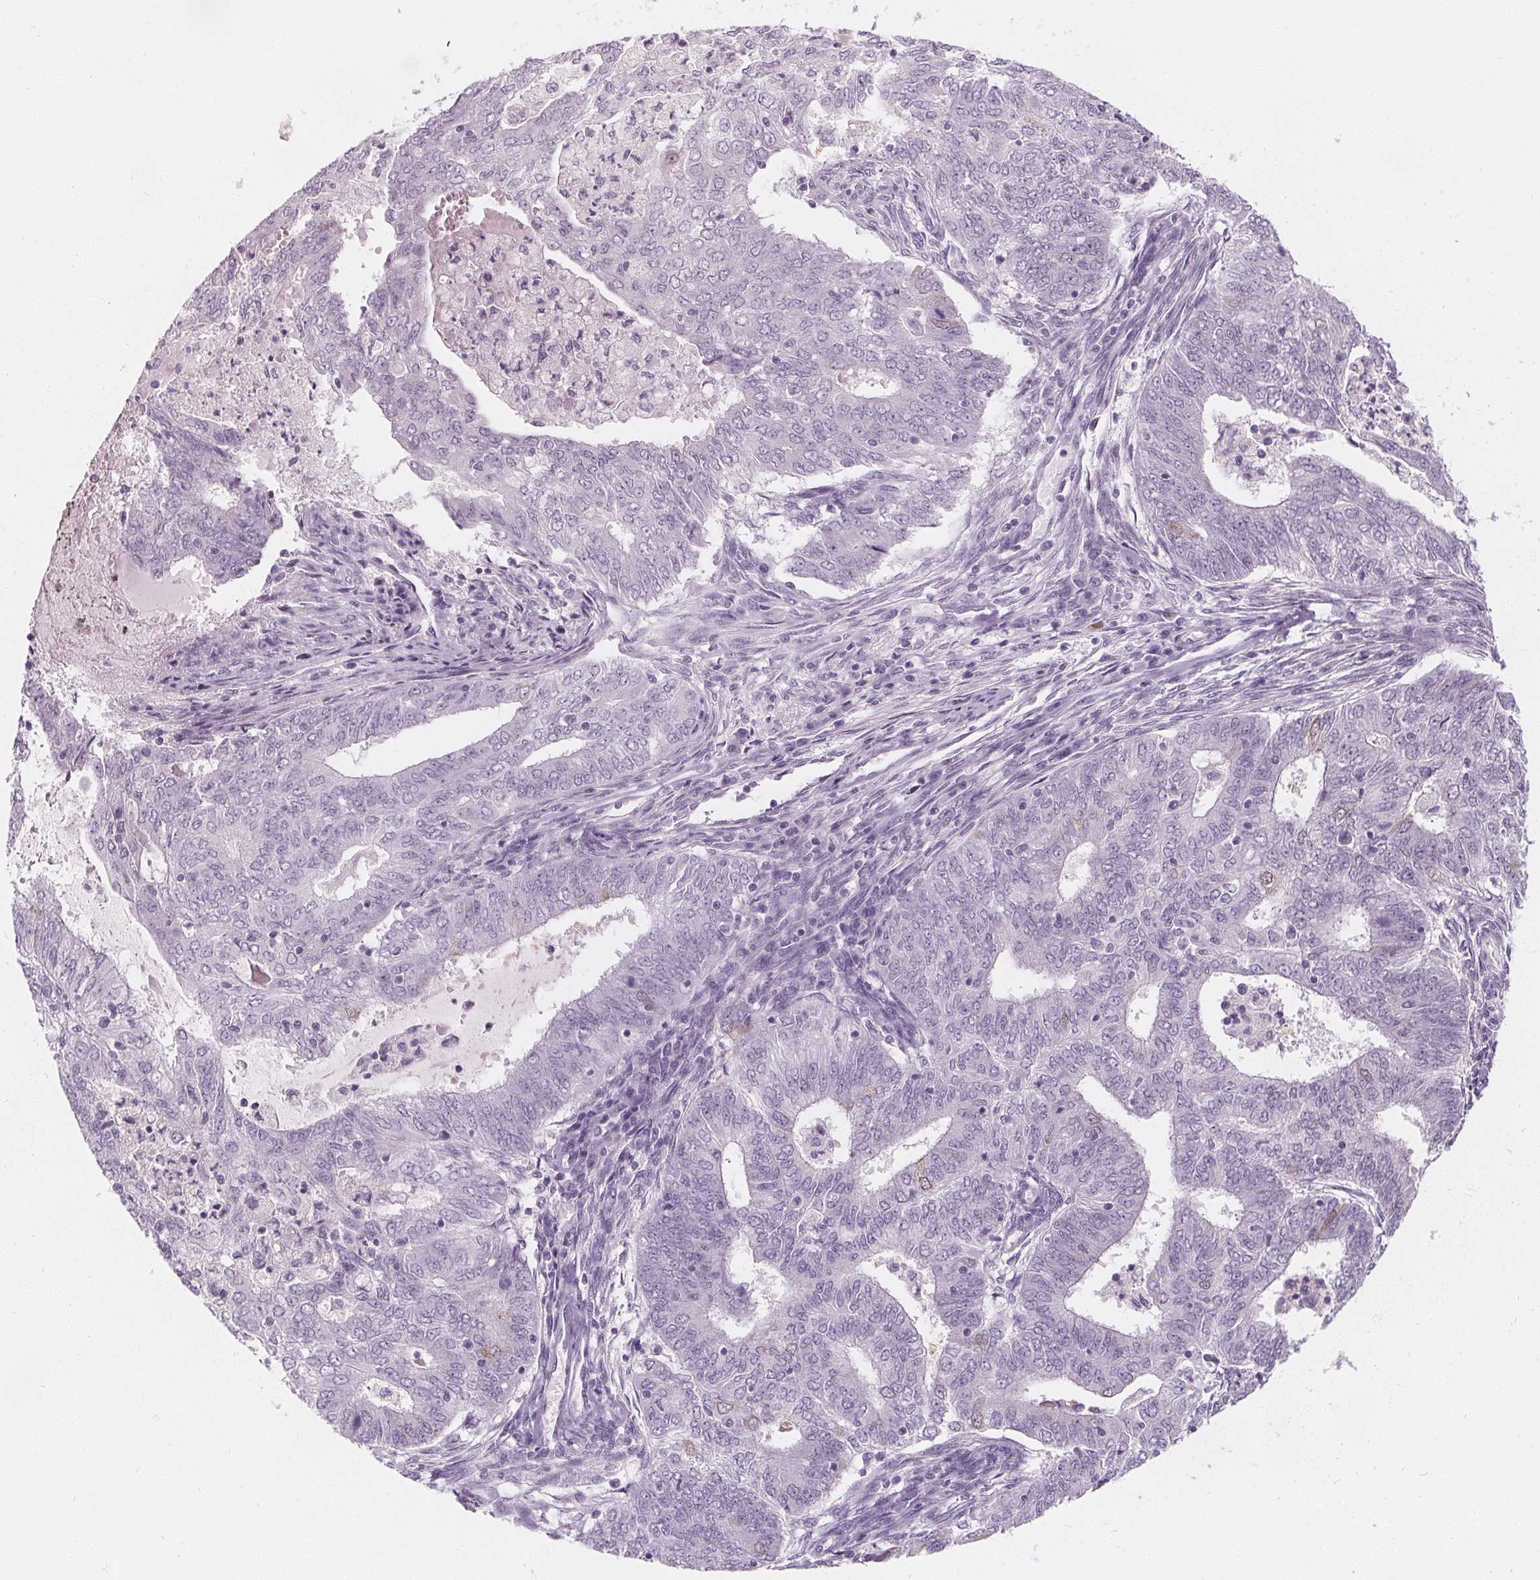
{"staining": {"intensity": "negative", "quantity": "none", "location": "none"}, "tissue": "endometrial cancer", "cell_type": "Tumor cells", "image_type": "cancer", "snomed": [{"axis": "morphology", "description": "Adenocarcinoma, NOS"}, {"axis": "topography", "description": "Endometrium"}], "caption": "Immunohistochemistry (IHC) photomicrograph of adenocarcinoma (endometrial) stained for a protein (brown), which reveals no expression in tumor cells.", "gene": "DBX2", "patient": {"sex": "female", "age": 62}}